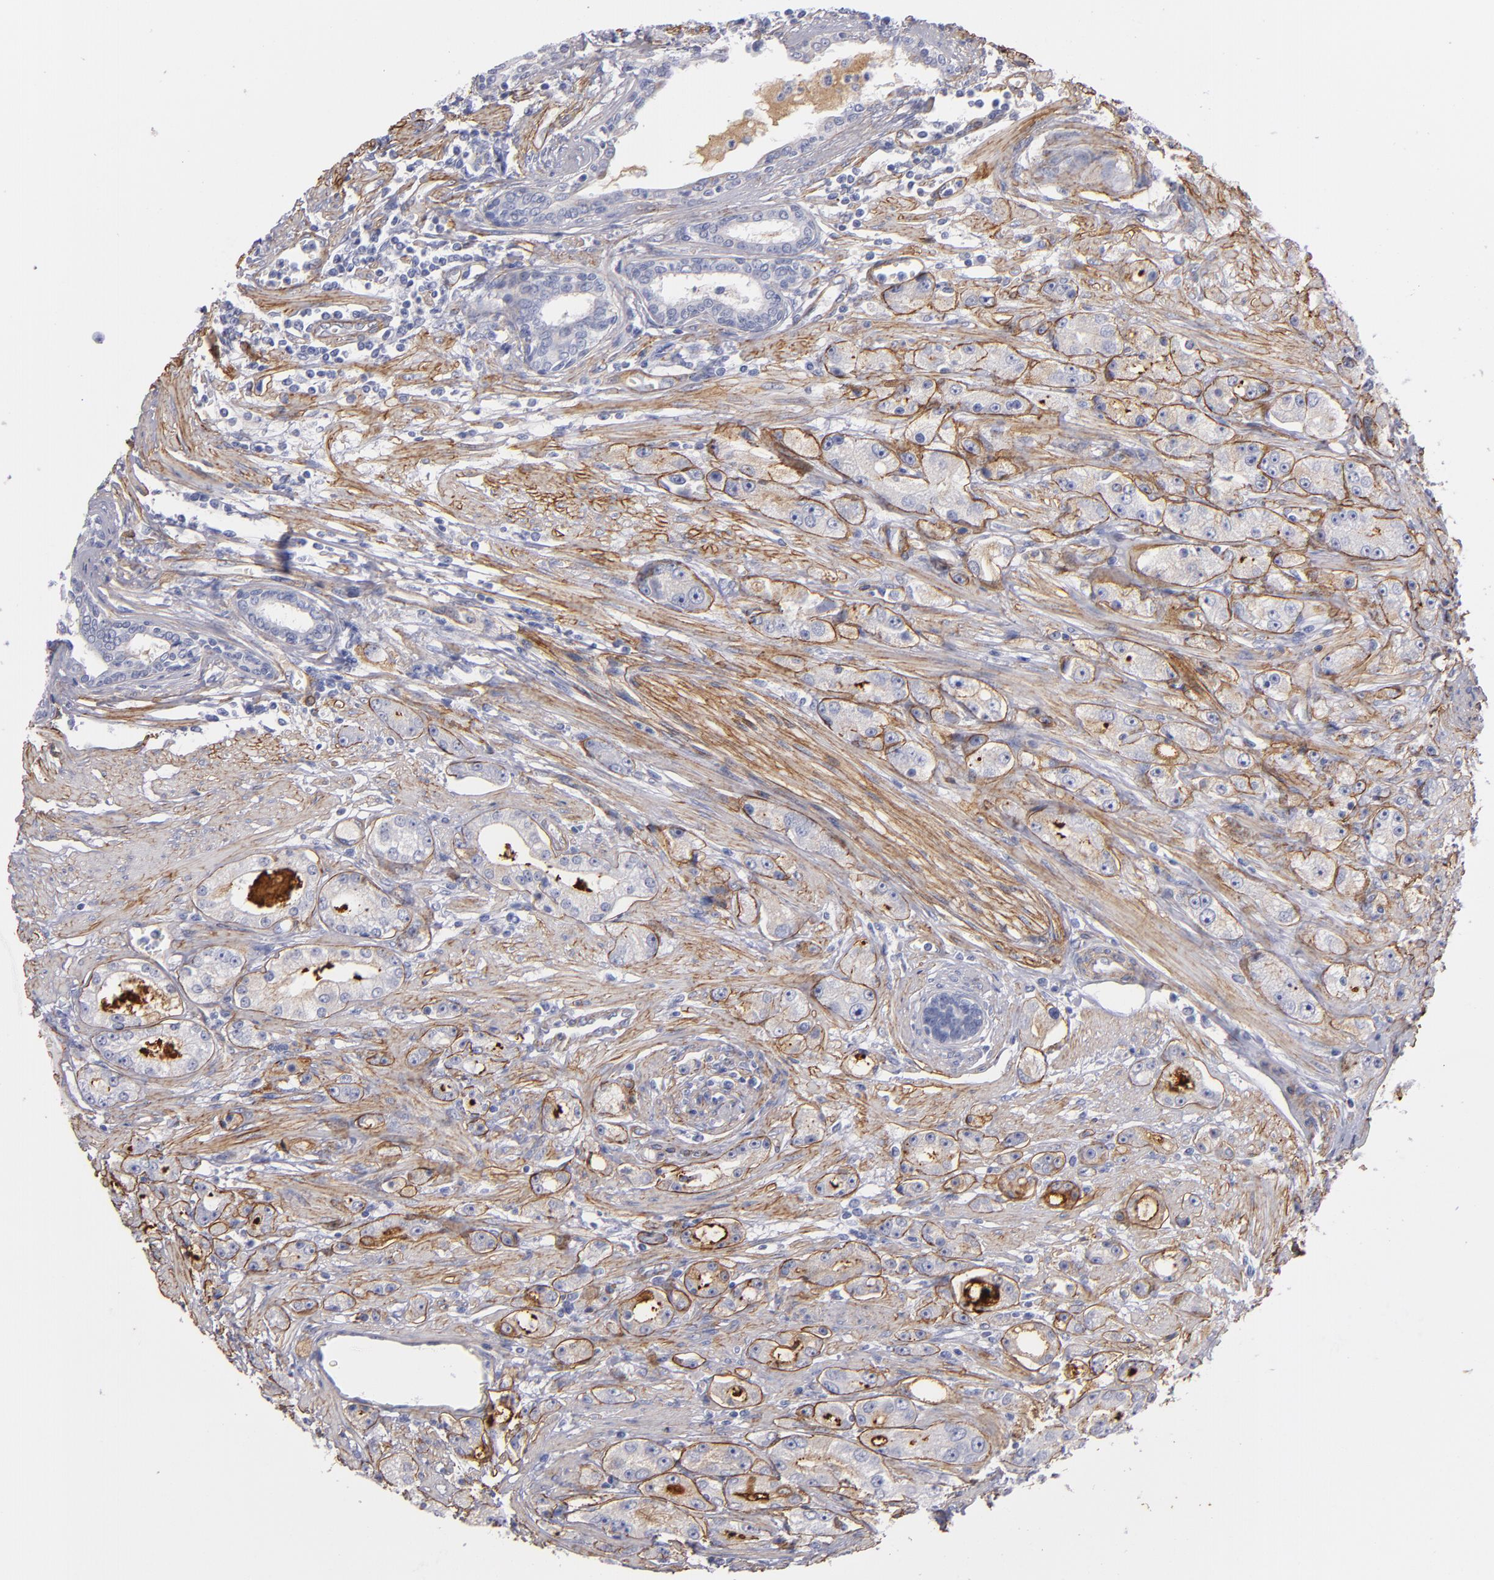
{"staining": {"intensity": "weak", "quantity": "<25%", "location": "cytoplasmic/membranous"}, "tissue": "prostate cancer", "cell_type": "Tumor cells", "image_type": "cancer", "snomed": [{"axis": "morphology", "description": "Adenocarcinoma, Medium grade"}, {"axis": "topography", "description": "Prostate"}], "caption": "An IHC micrograph of prostate cancer is shown. There is no staining in tumor cells of prostate cancer. The staining is performed using DAB (3,3'-diaminobenzidine) brown chromogen with nuclei counter-stained in using hematoxylin.", "gene": "LAMC1", "patient": {"sex": "male", "age": 72}}